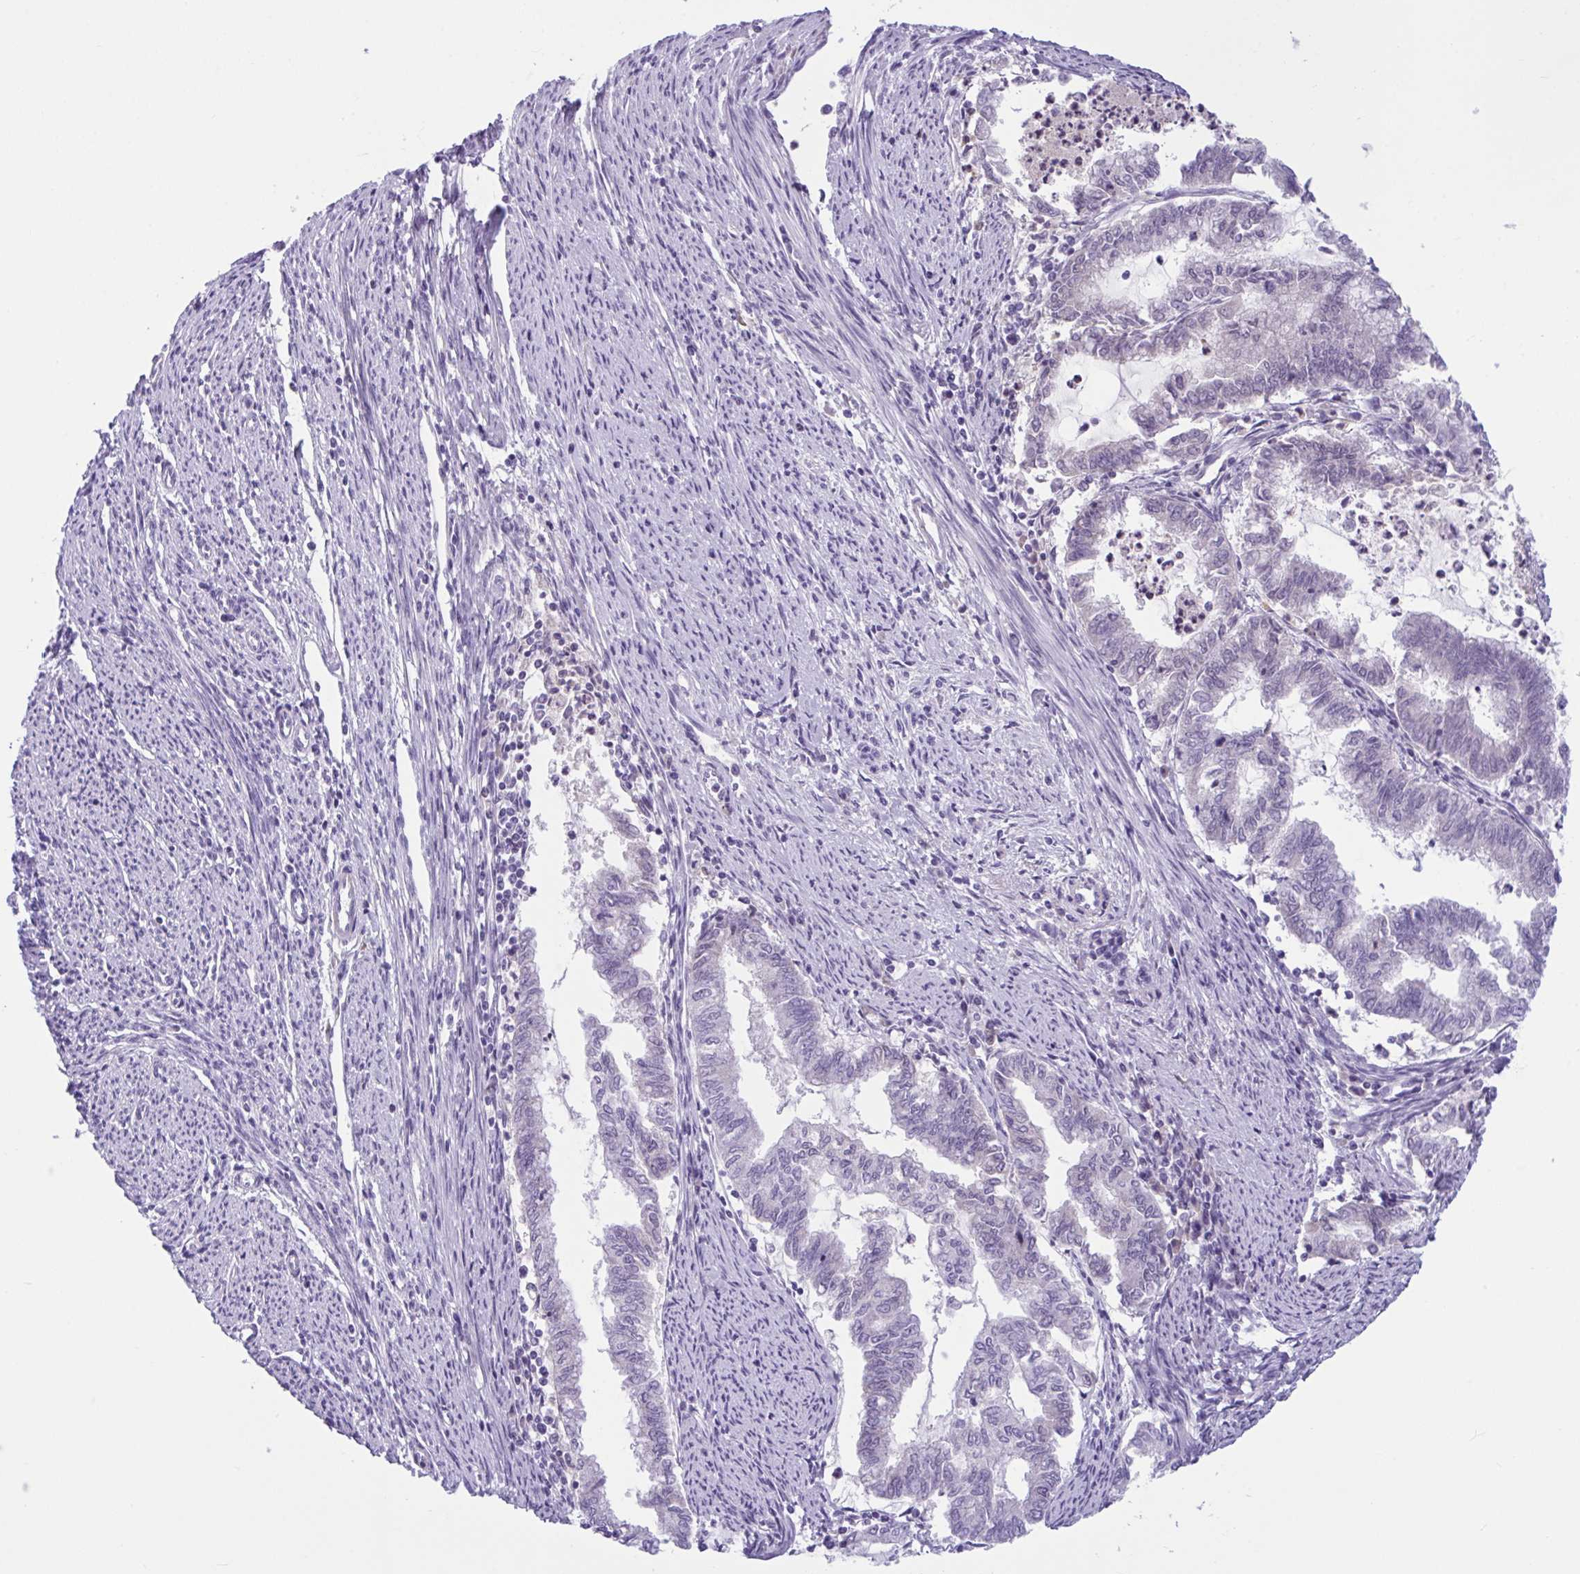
{"staining": {"intensity": "negative", "quantity": "none", "location": "none"}, "tissue": "endometrial cancer", "cell_type": "Tumor cells", "image_type": "cancer", "snomed": [{"axis": "morphology", "description": "Adenocarcinoma, NOS"}, {"axis": "topography", "description": "Endometrium"}], "caption": "Human endometrial cancer stained for a protein using immunohistochemistry reveals no staining in tumor cells.", "gene": "WNT9B", "patient": {"sex": "female", "age": 79}}